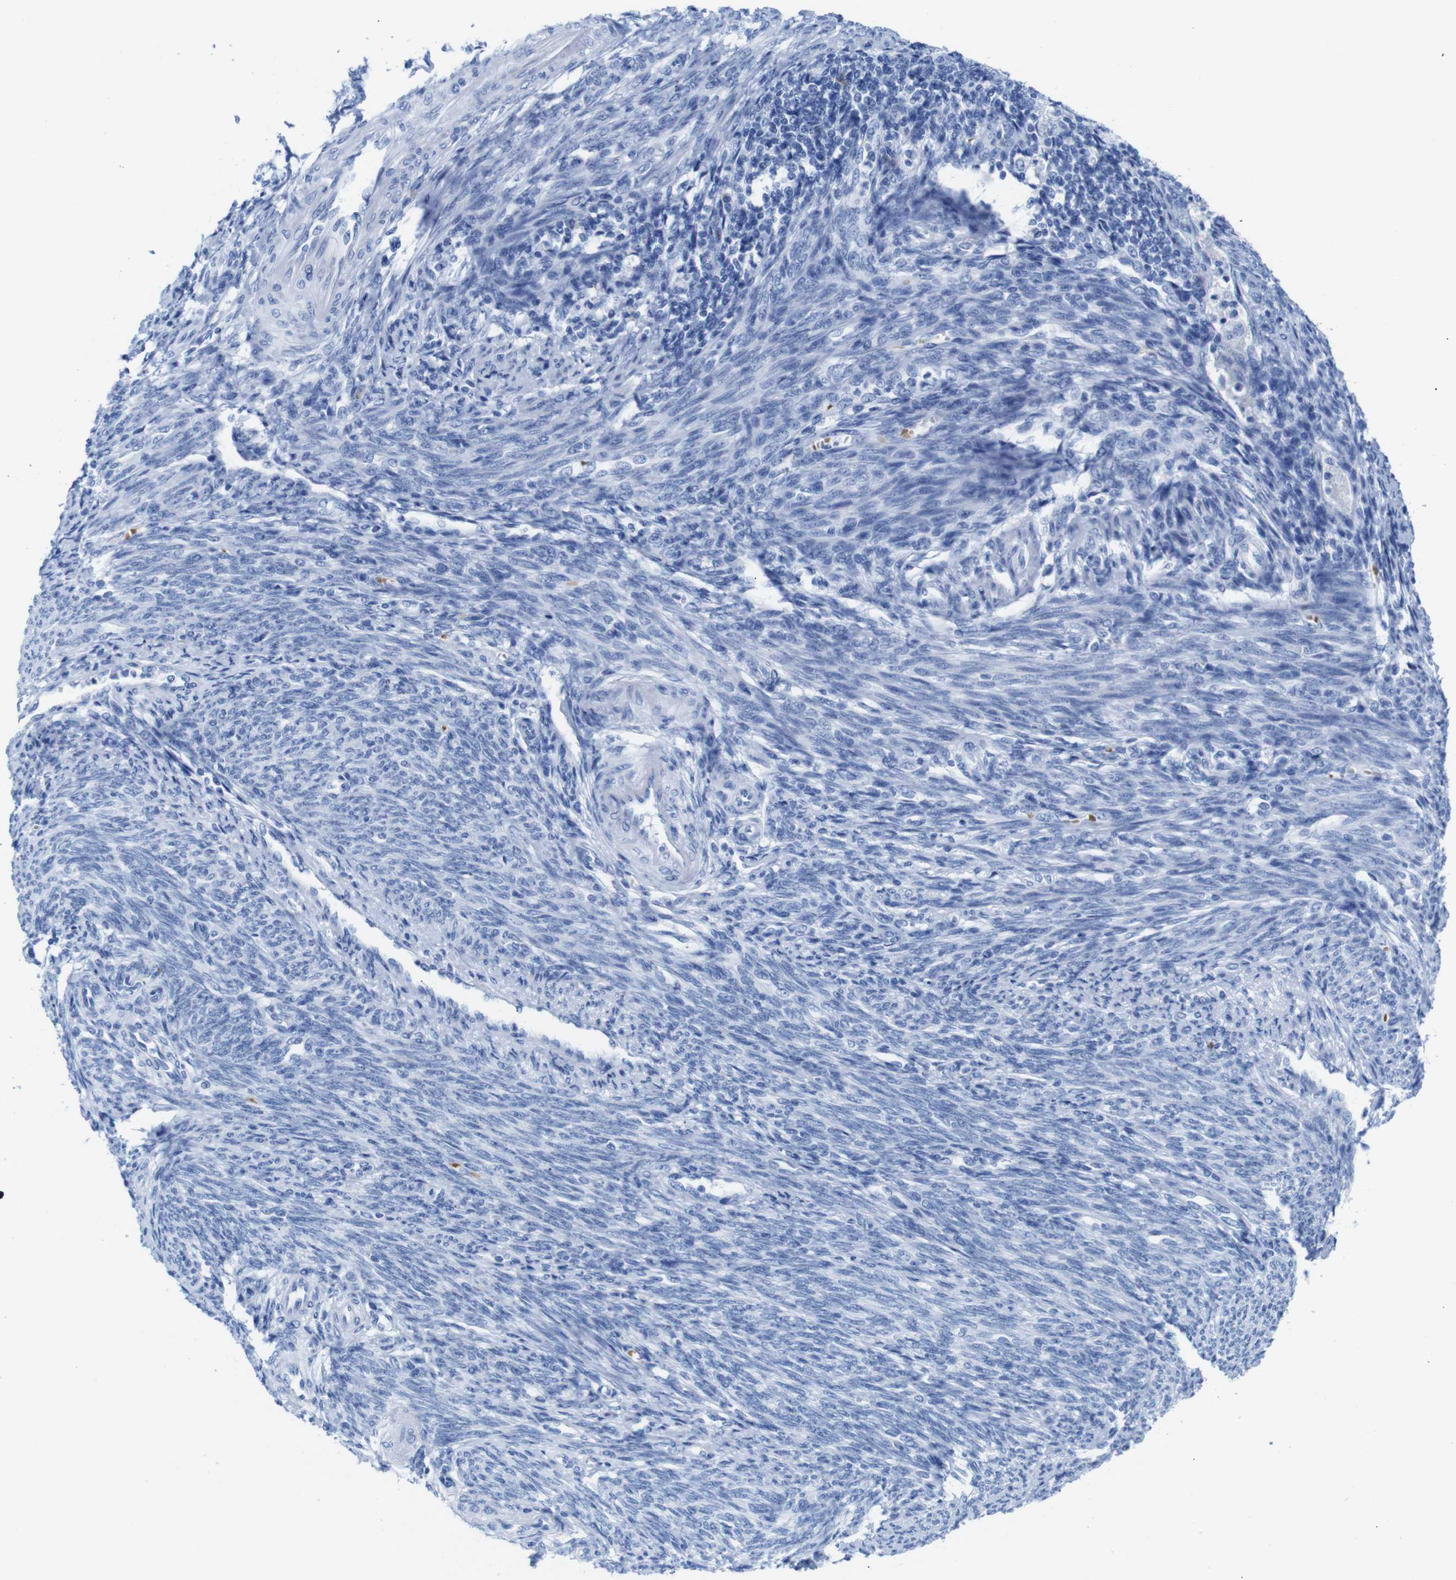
{"staining": {"intensity": "negative", "quantity": "none", "location": "none"}, "tissue": "endometrial cancer", "cell_type": "Tumor cells", "image_type": "cancer", "snomed": [{"axis": "morphology", "description": "Adenocarcinoma, NOS"}, {"axis": "topography", "description": "Endometrium"}], "caption": "Immunohistochemistry (IHC) histopathology image of endometrial cancer (adenocarcinoma) stained for a protein (brown), which shows no staining in tumor cells.", "gene": "ERVMER34-1", "patient": {"sex": "female", "age": 58}}